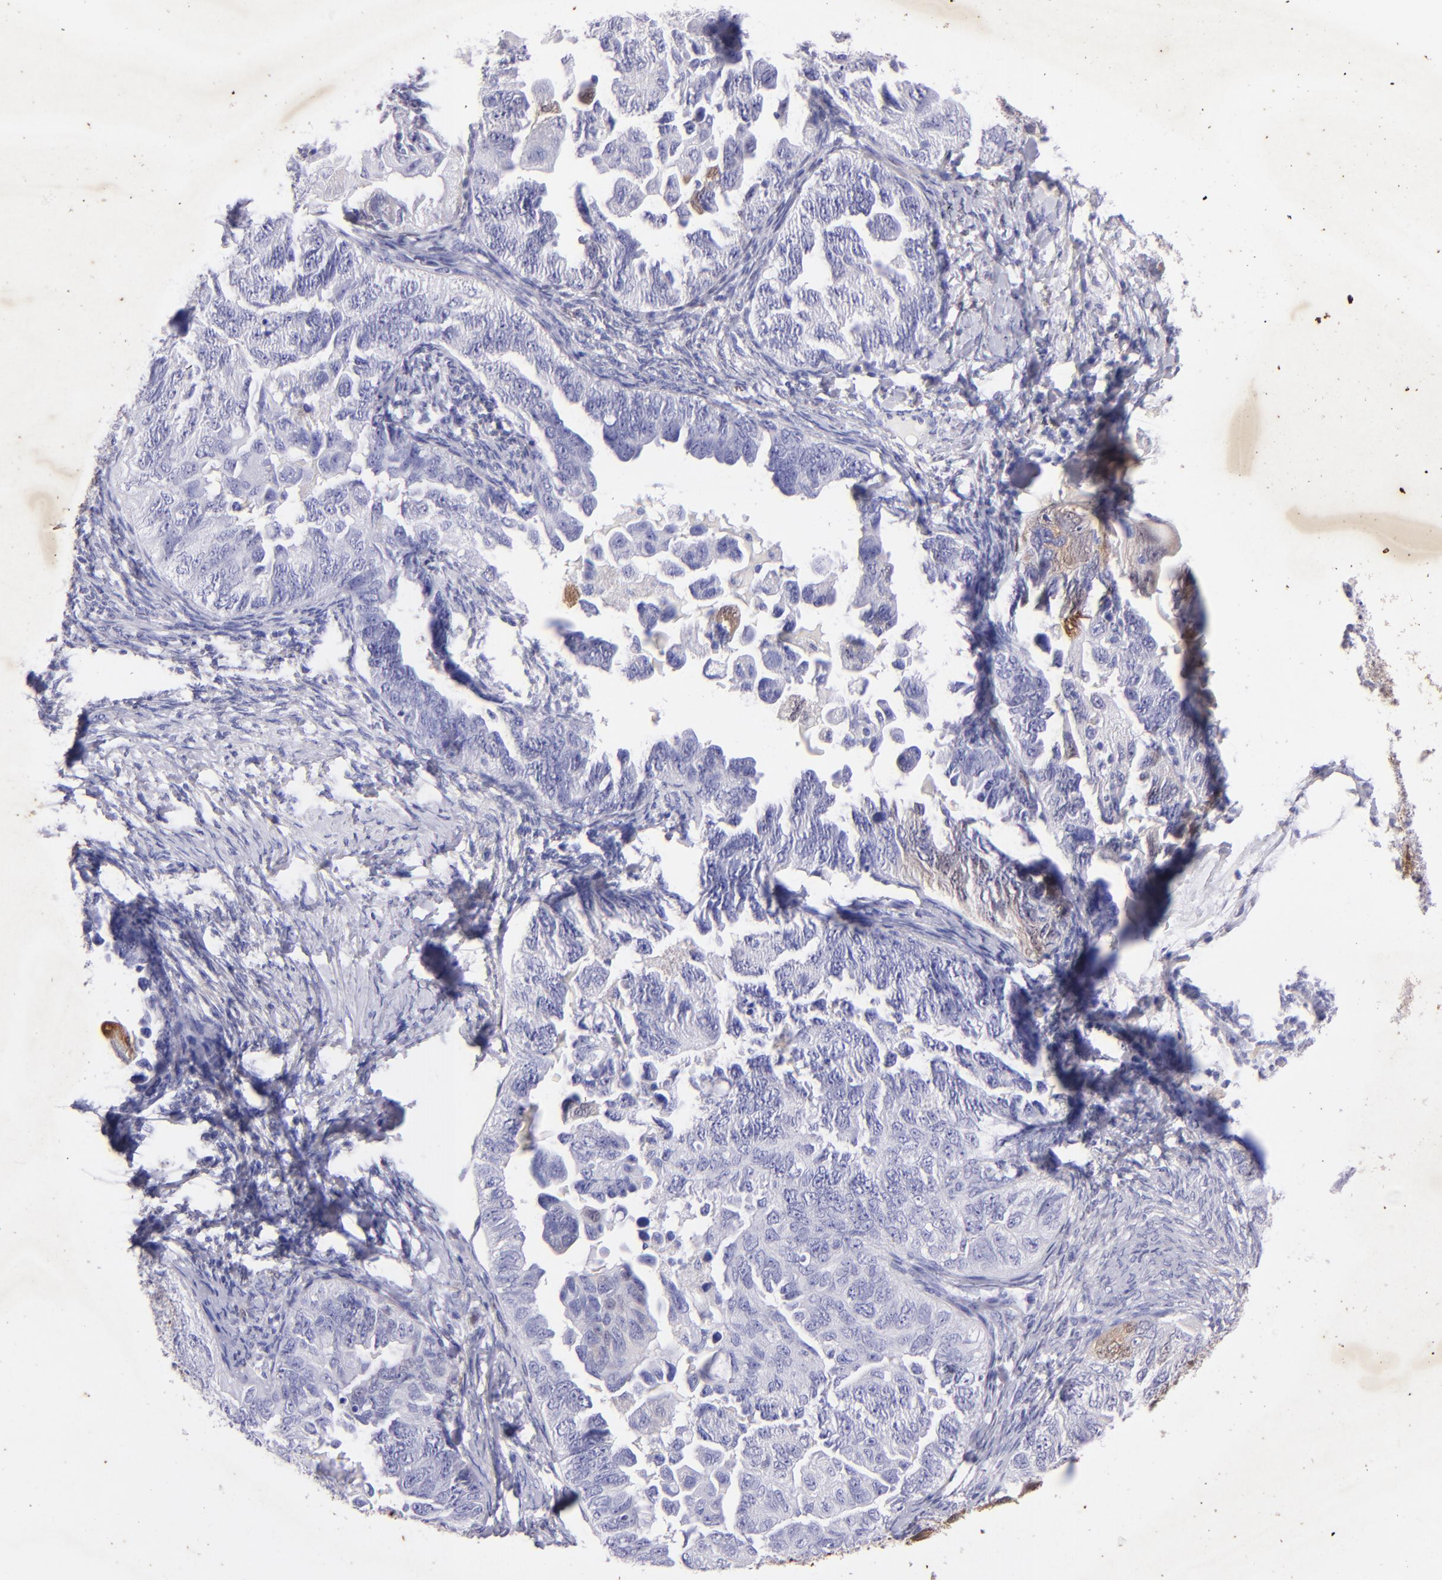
{"staining": {"intensity": "negative", "quantity": "none", "location": "none"}, "tissue": "ovarian cancer", "cell_type": "Tumor cells", "image_type": "cancer", "snomed": [{"axis": "morphology", "description": "Cystadenocarcinoma, serous, NOS"}, {"axis": "topography", "description": "Ovary"}], "caption": "Photomicrograph shows no significant protein positivity in tumor cells of serous cystadenocarcinoma (ovarian).", "gene": "UCHL1", "patient": {"sex": "female", "age": 82}}